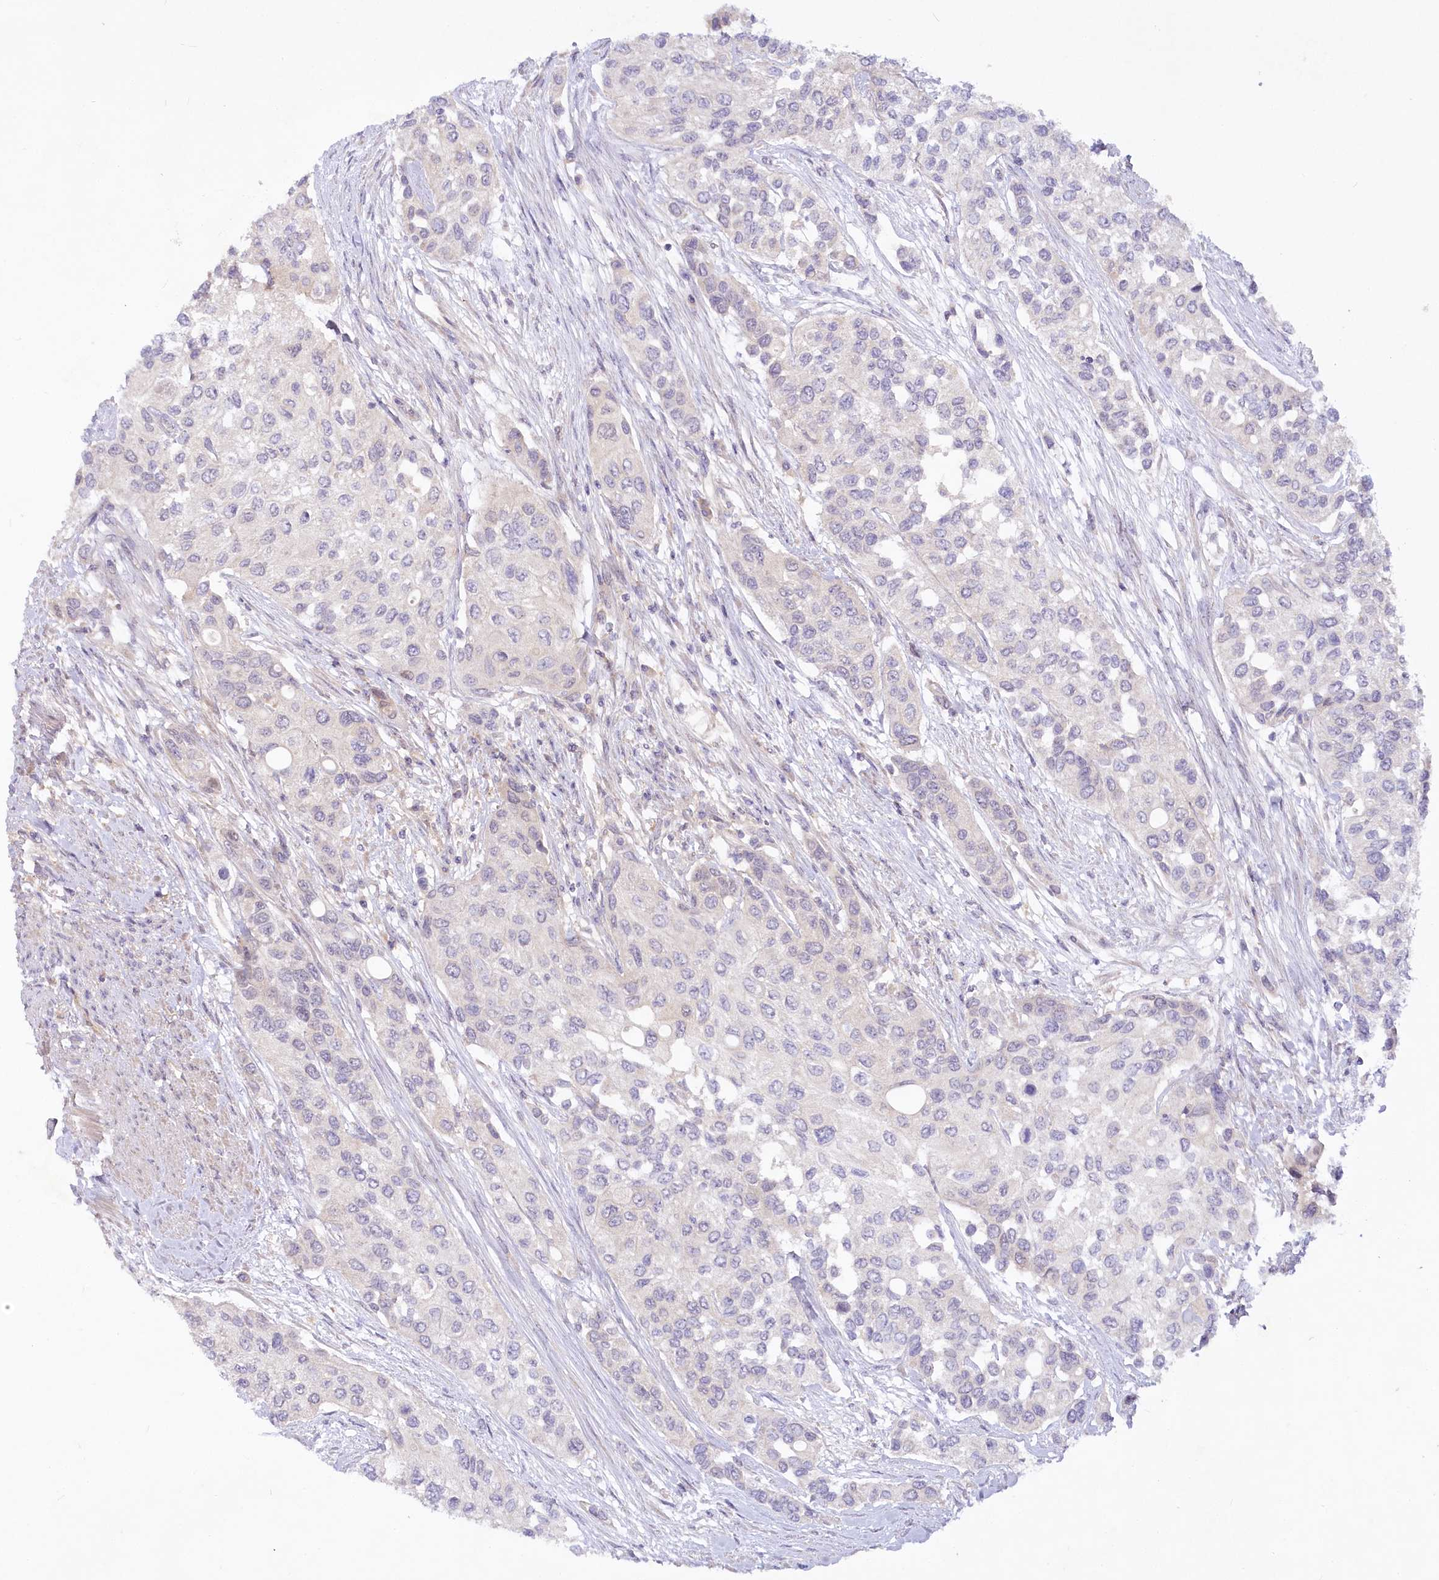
{"staining": {"intensity": "negative", "quantity": "none", "location": "none"}, "tissue": "urothelial cancer", "cell_type": "Tumor cells", "image_type": "cancer", "snomed": [{"axis": "morphology", "description": "Normal tissue, NOS"}, {"axis": "morphology", "description": "Urothelial carcinoma, High grade"}, {"axis": "topography", "description": "Vascular tissue"}, {"axis": "topography", "description": "Urinary bladder"}], "caption": "Protein analysis of urothelial carcinoma (high-grade) reveals no significant positivity in tumor cells.", "gene": "EFHC2", "patient": {"sex": "female", "age": 56}}